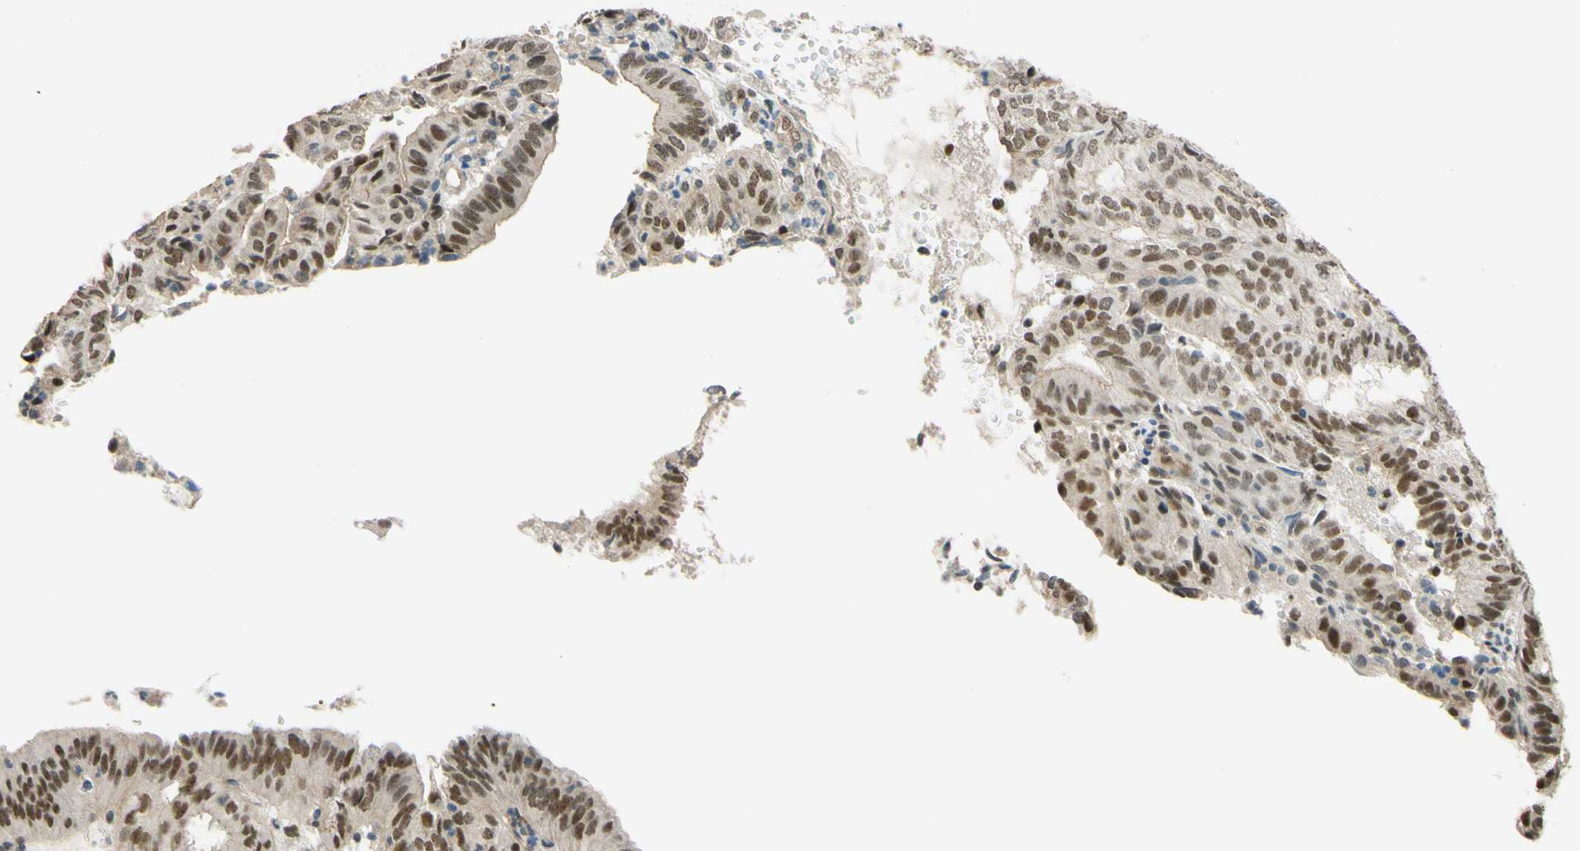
{"staining": {"intensity": "moderate", "quantity": ">75%", "location": "nuclear"}, "tissue": "endometrial cancer", "cell_type": "Tumor cells", "image_type": "cancer", "snomed": [{"axis": "morphology", "description": "Adenocarcinoma, NOS"}, {"axis": "topography", "description": "Uterus"}], "caption": "Endometrial cancer (adenocarcinoma) stained with DAB (3,3'-diaminobenzidine) IHC demonstrates medium levels of moderate nuclear positivity in about >75% of tumor cells. Nuclei are stained in blue.", "gene": "POLB", "patient": {"sex": "female", "age": 60}}